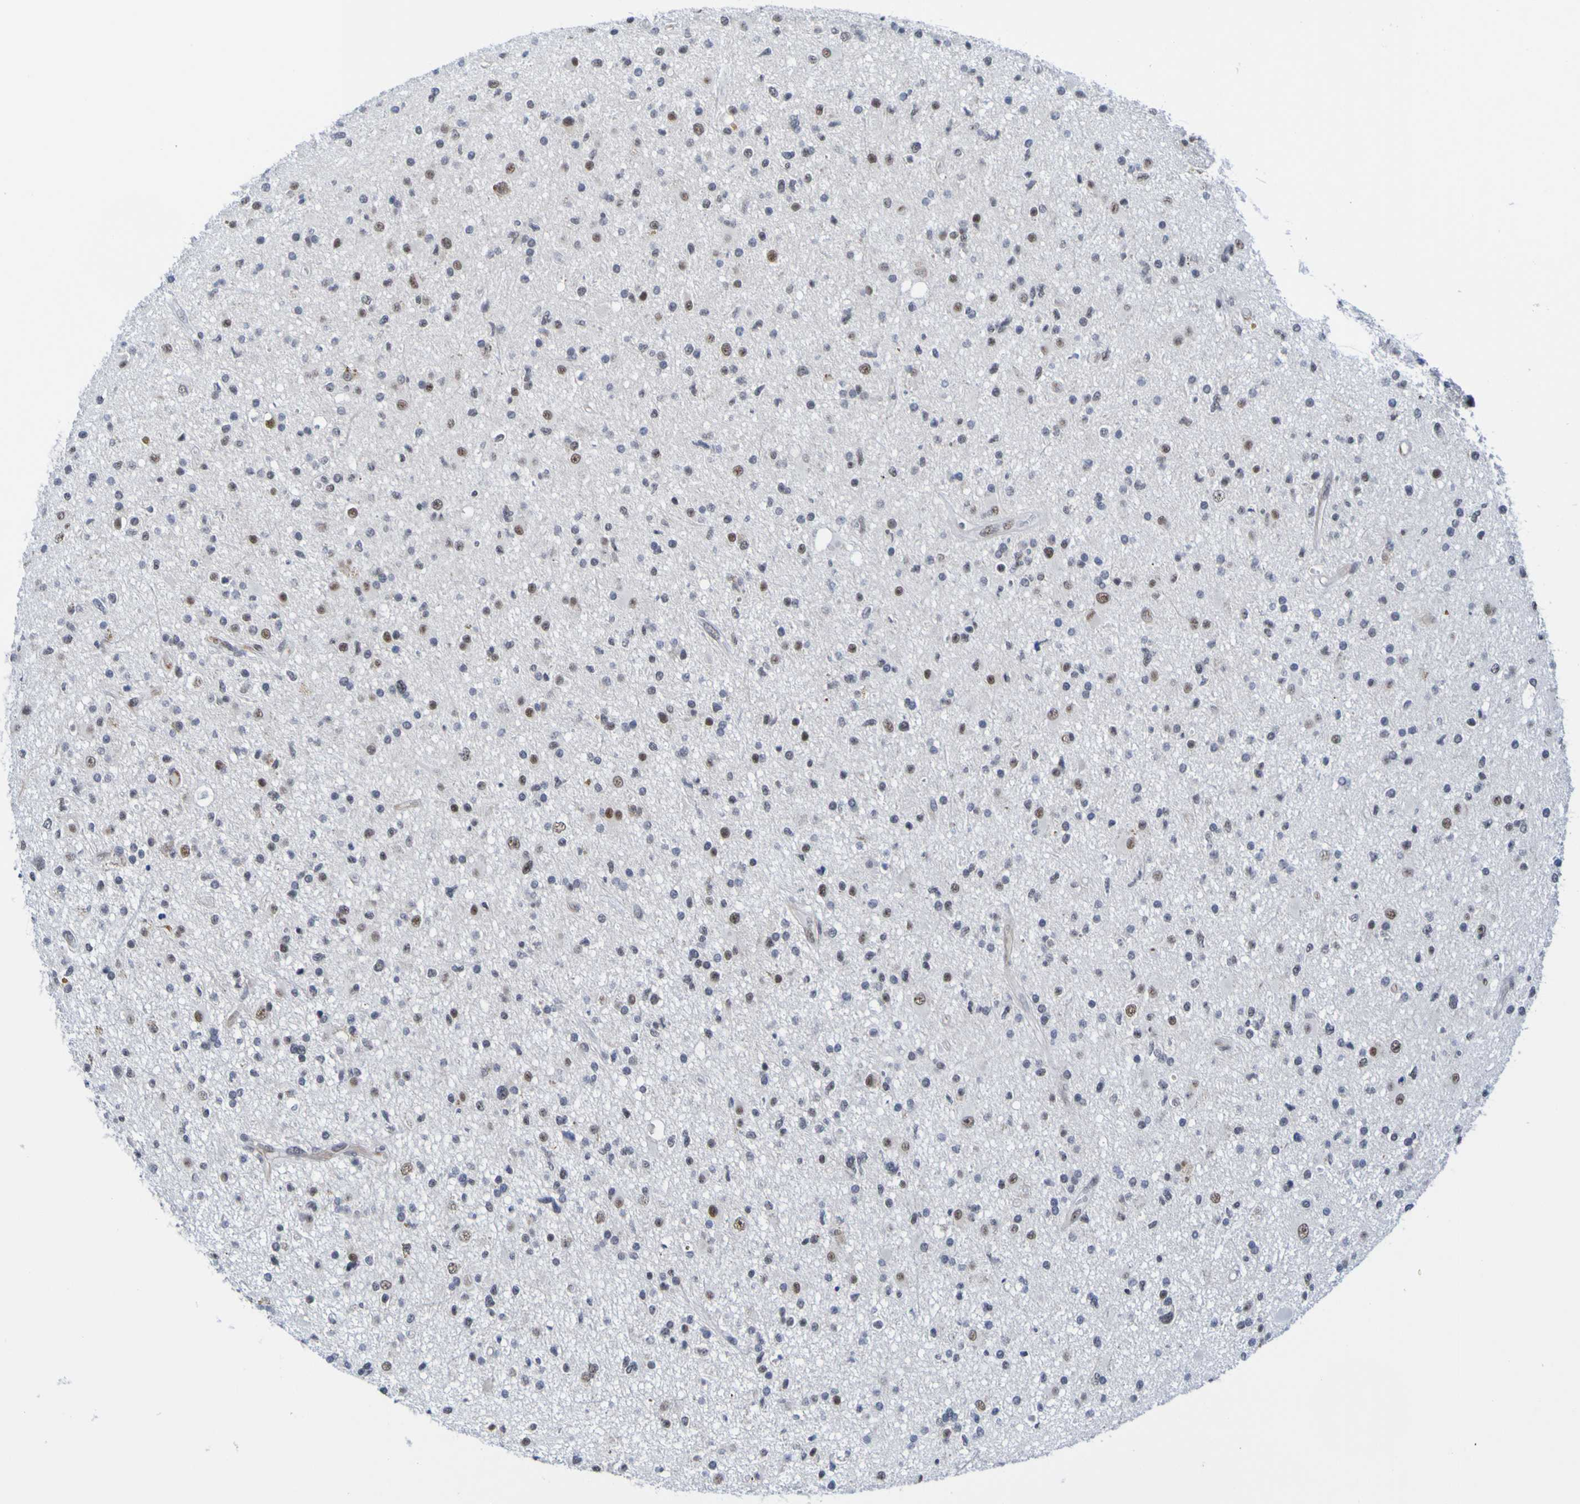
{"staining": {"intensity": "moderate", "quantity": "<25%", "location": "nuclear"}, "tissue": "glioma", "cell_type": "Tumor cells", "image_type": "cancer", "snomed": [{"axis": "morphology", "description": "Glioma, malignant, High grade"}, {"axis": "topography", "description": "Brain"}], "caption": "Immunohistochemical staining of glioma shows low levels of moderate nuclear positivity in about <25% of tumor cells.", "gene": "CDC5L", "patient": {"sex": "male", "age": 33}}